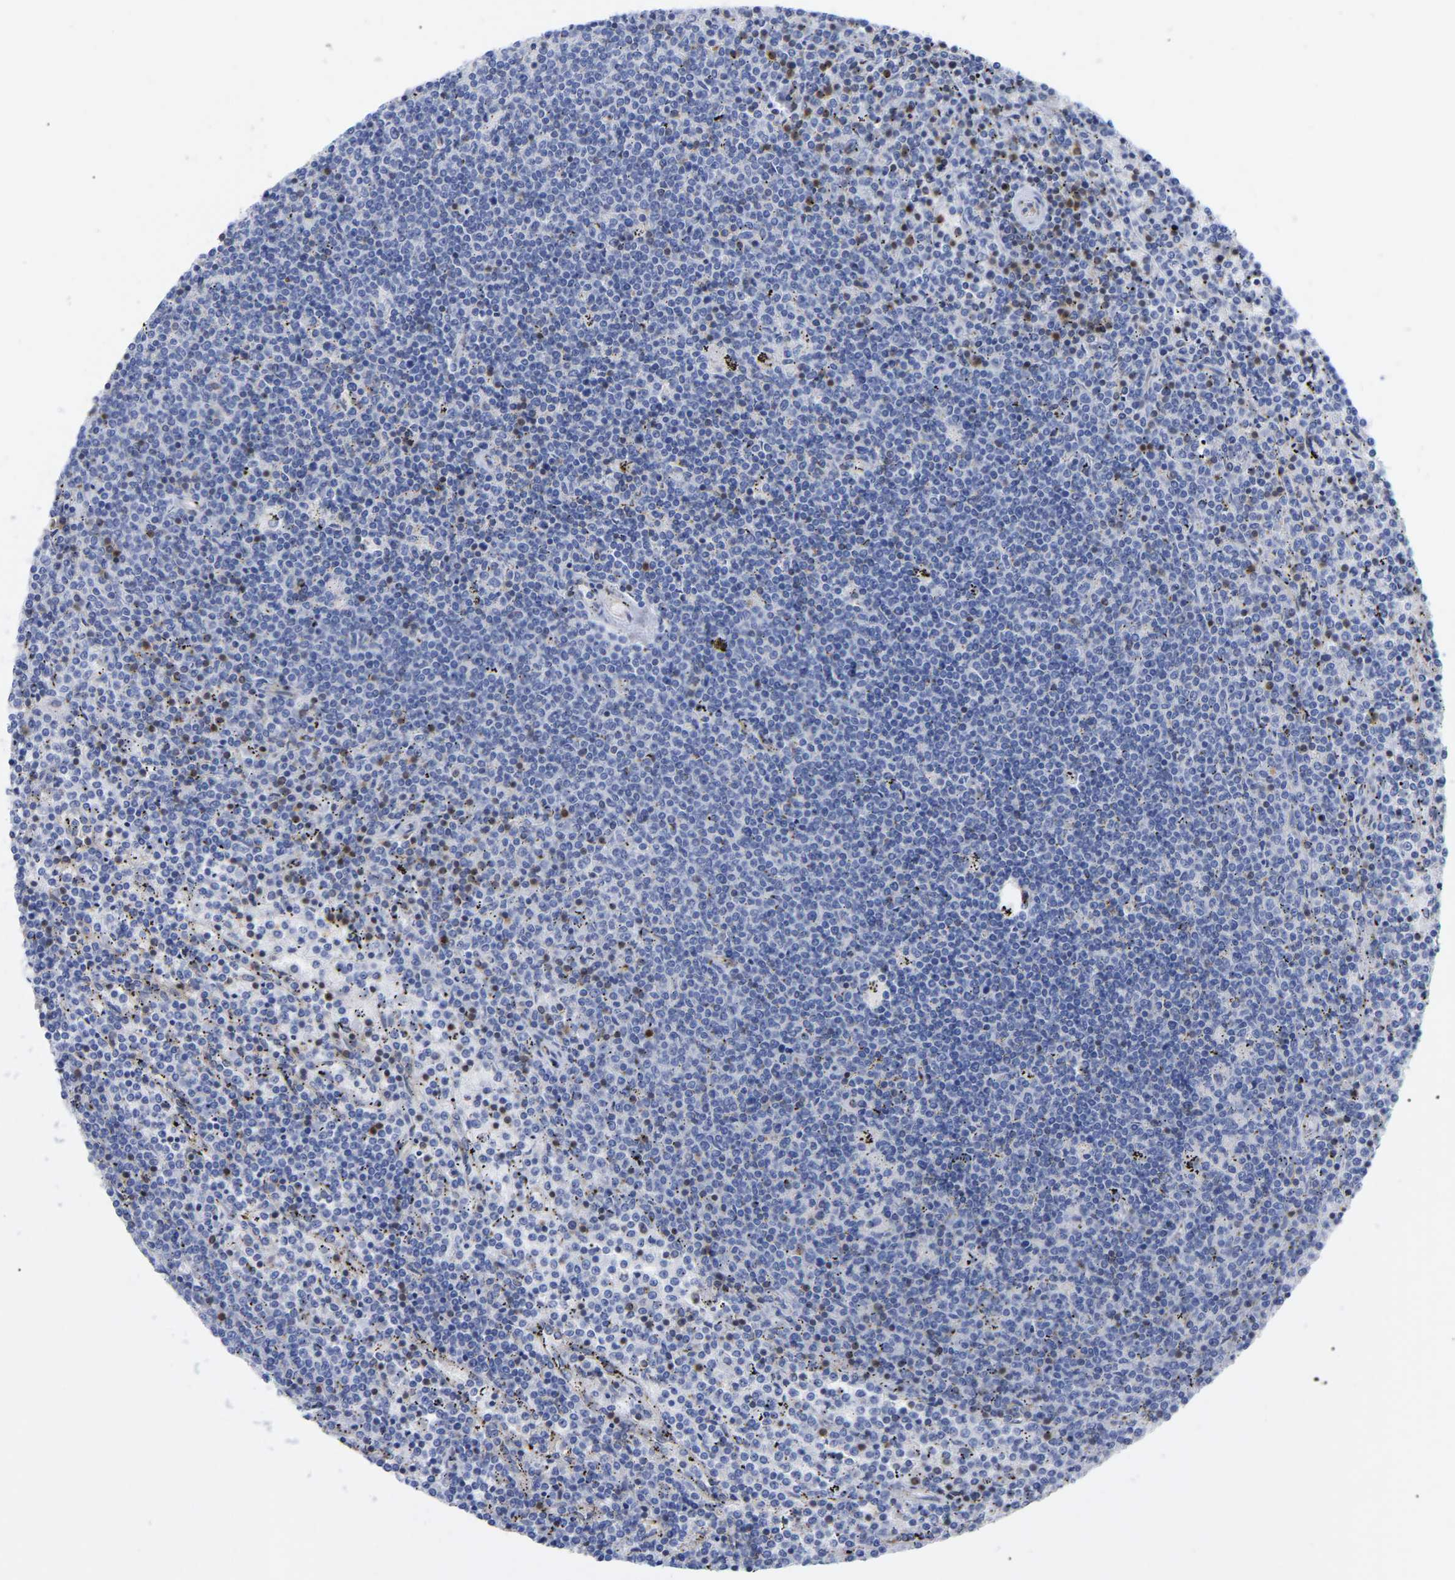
{"staining": {"intensity": "negative", "quantity": "none", "location": "none"}, "tissue": "lymphoma", "cell_type": "Tumor cells", "image_type": "cancer", "snomed": [{"axis": "morphology", "description": "Malignant lymphoma, non-Hodgkin's type, Low grade"}, {"axis": "topography", "description": "Spleen"}], "caption": "The photomicrograph exhibits no significant positivity in tumor cells of lymphoma.", "gene": "GIMAP4", "patient": {"sex": "female", "age": 50}}